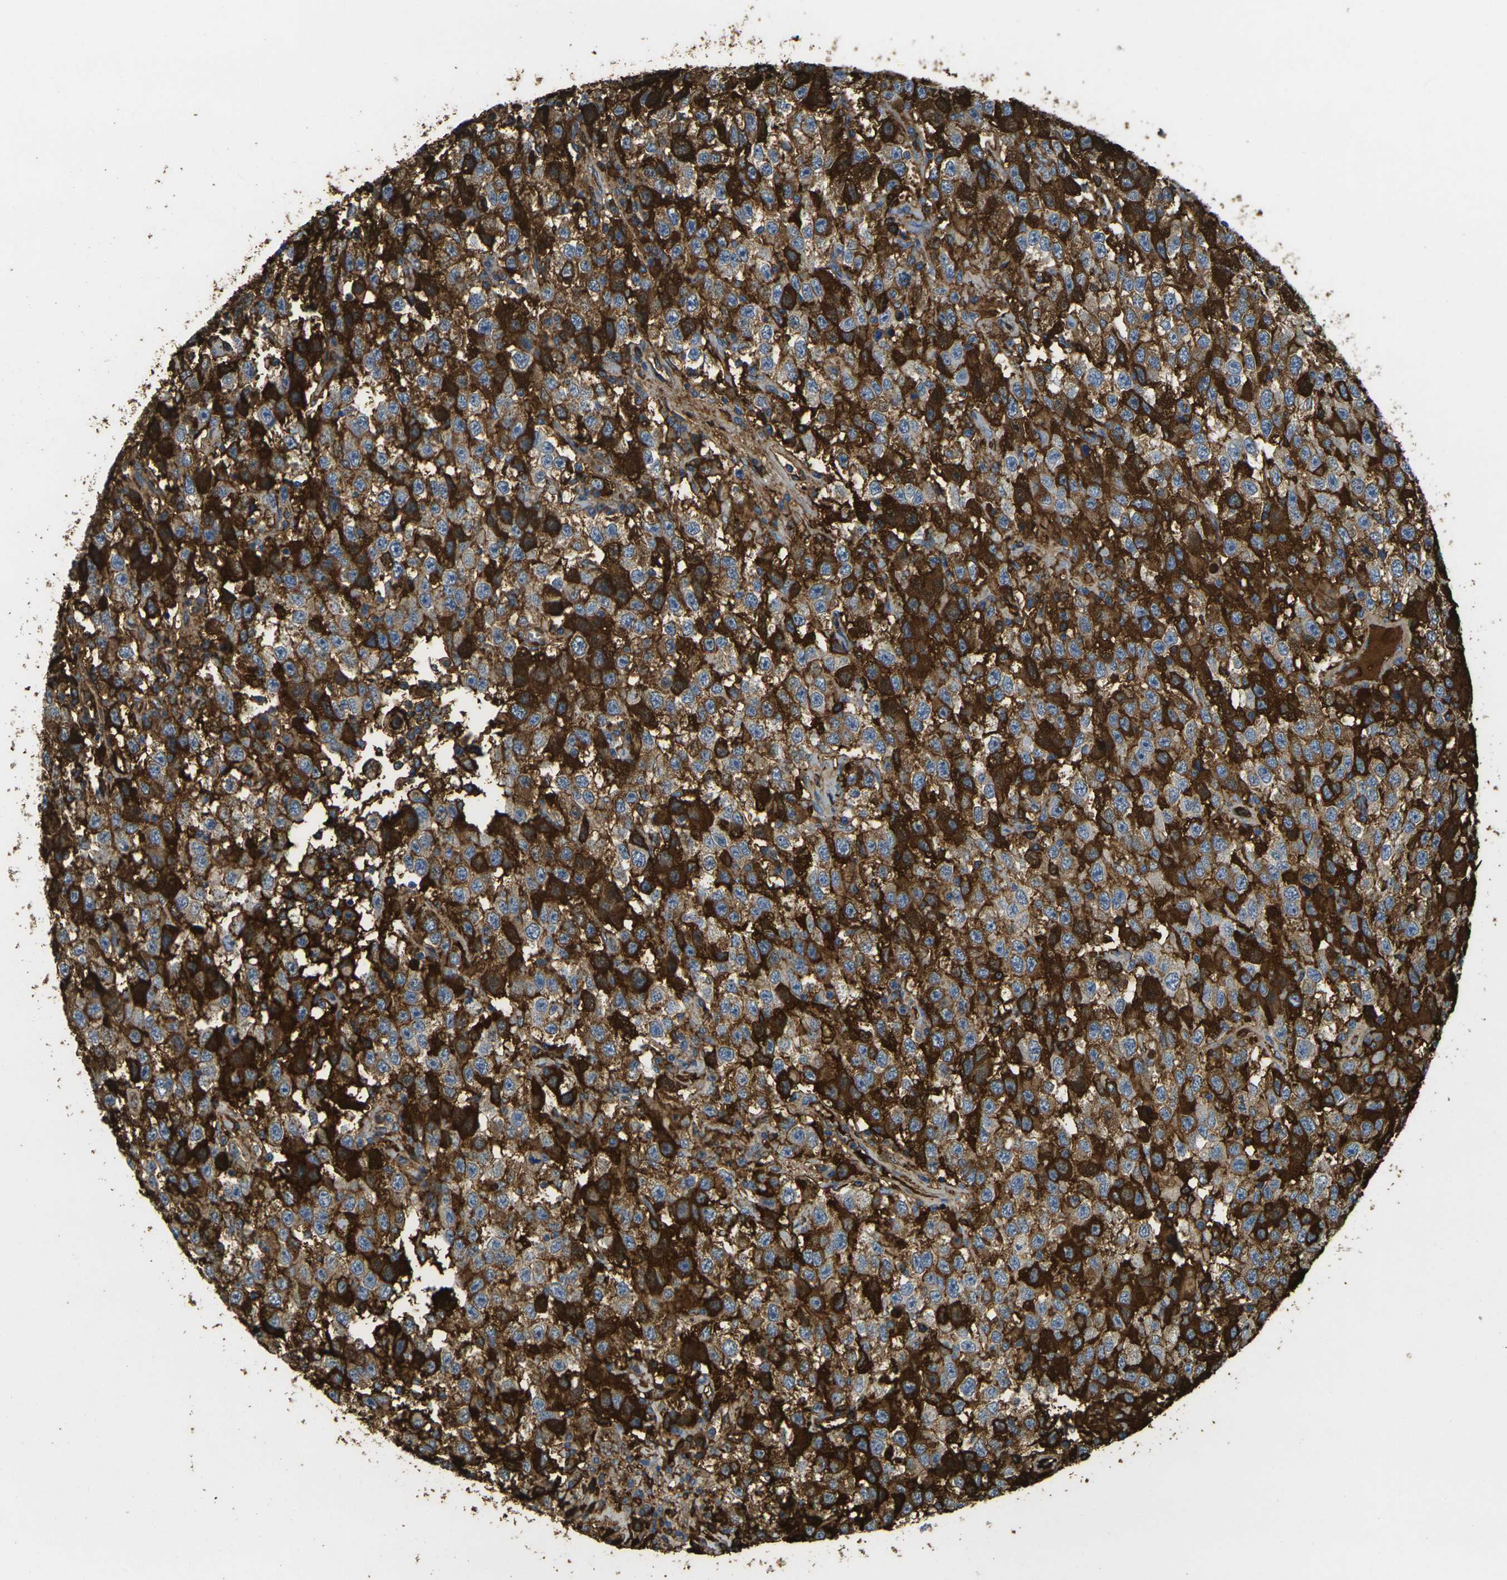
{"staining": {"intensity": "strong", "quantity": "25%-75%", "location": "cytoplasmic/membranous"}, "tissue": "testis cancer", "cell_type": "Tumor cells", "image_type": "cancer", "snomed": [{"axis": "morphology", "description": "Seminoma, NOS"}, {"axis": "topography", "description": "Testis"}], "caption": "Protein staining of testis cancer (seminoma) tissue exhibits strong cytoplasmic/membranous positivity in about 25%-75% of tumor cells.", "gene": "PLCD1", "patient": {"sex": "male", "age": 41}}